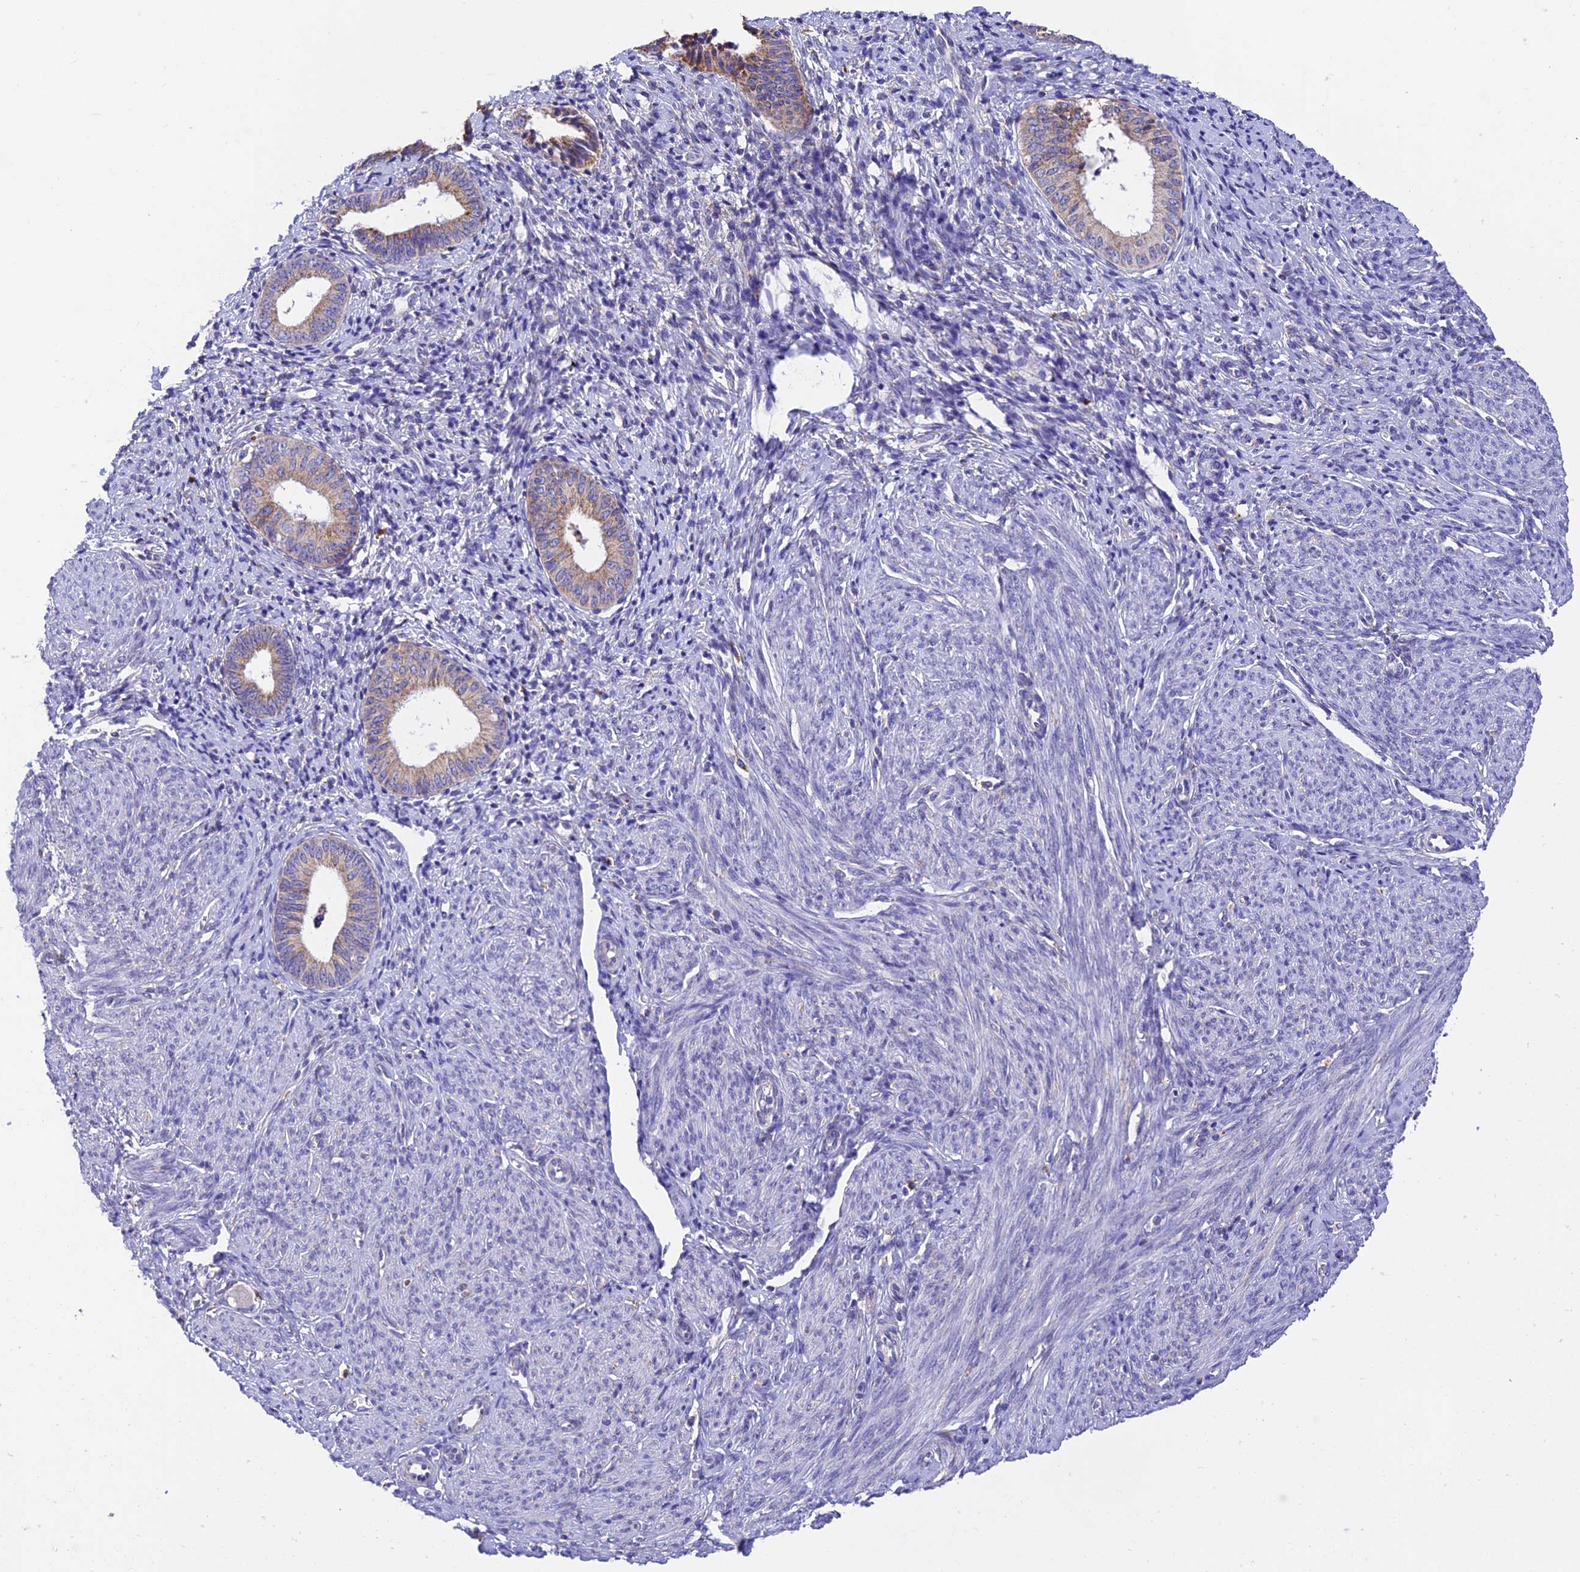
{"staining": {"intensity": "moderate", "quantity": "<25%", "location": "cytoplasmic/membranous"}, "tissue": "endometrial cancer", "cell_type": "Tumor cells", "image_type": "cancer", "snomed": [{"axis": "morphology", "description": "Adenocarcinoma, NOS"}, {"axis": "topography", "description": "Endometrium"}], "caption": "A low amount of moderate cytoplasmic/membranous positivity is appreciated in about <25% of tumor cells in endometrial adenocarcinoma tissue. Nuclei are stained in blue.", "gene": "VKORC1", "patient": {"sex": "female", "age": 79}}